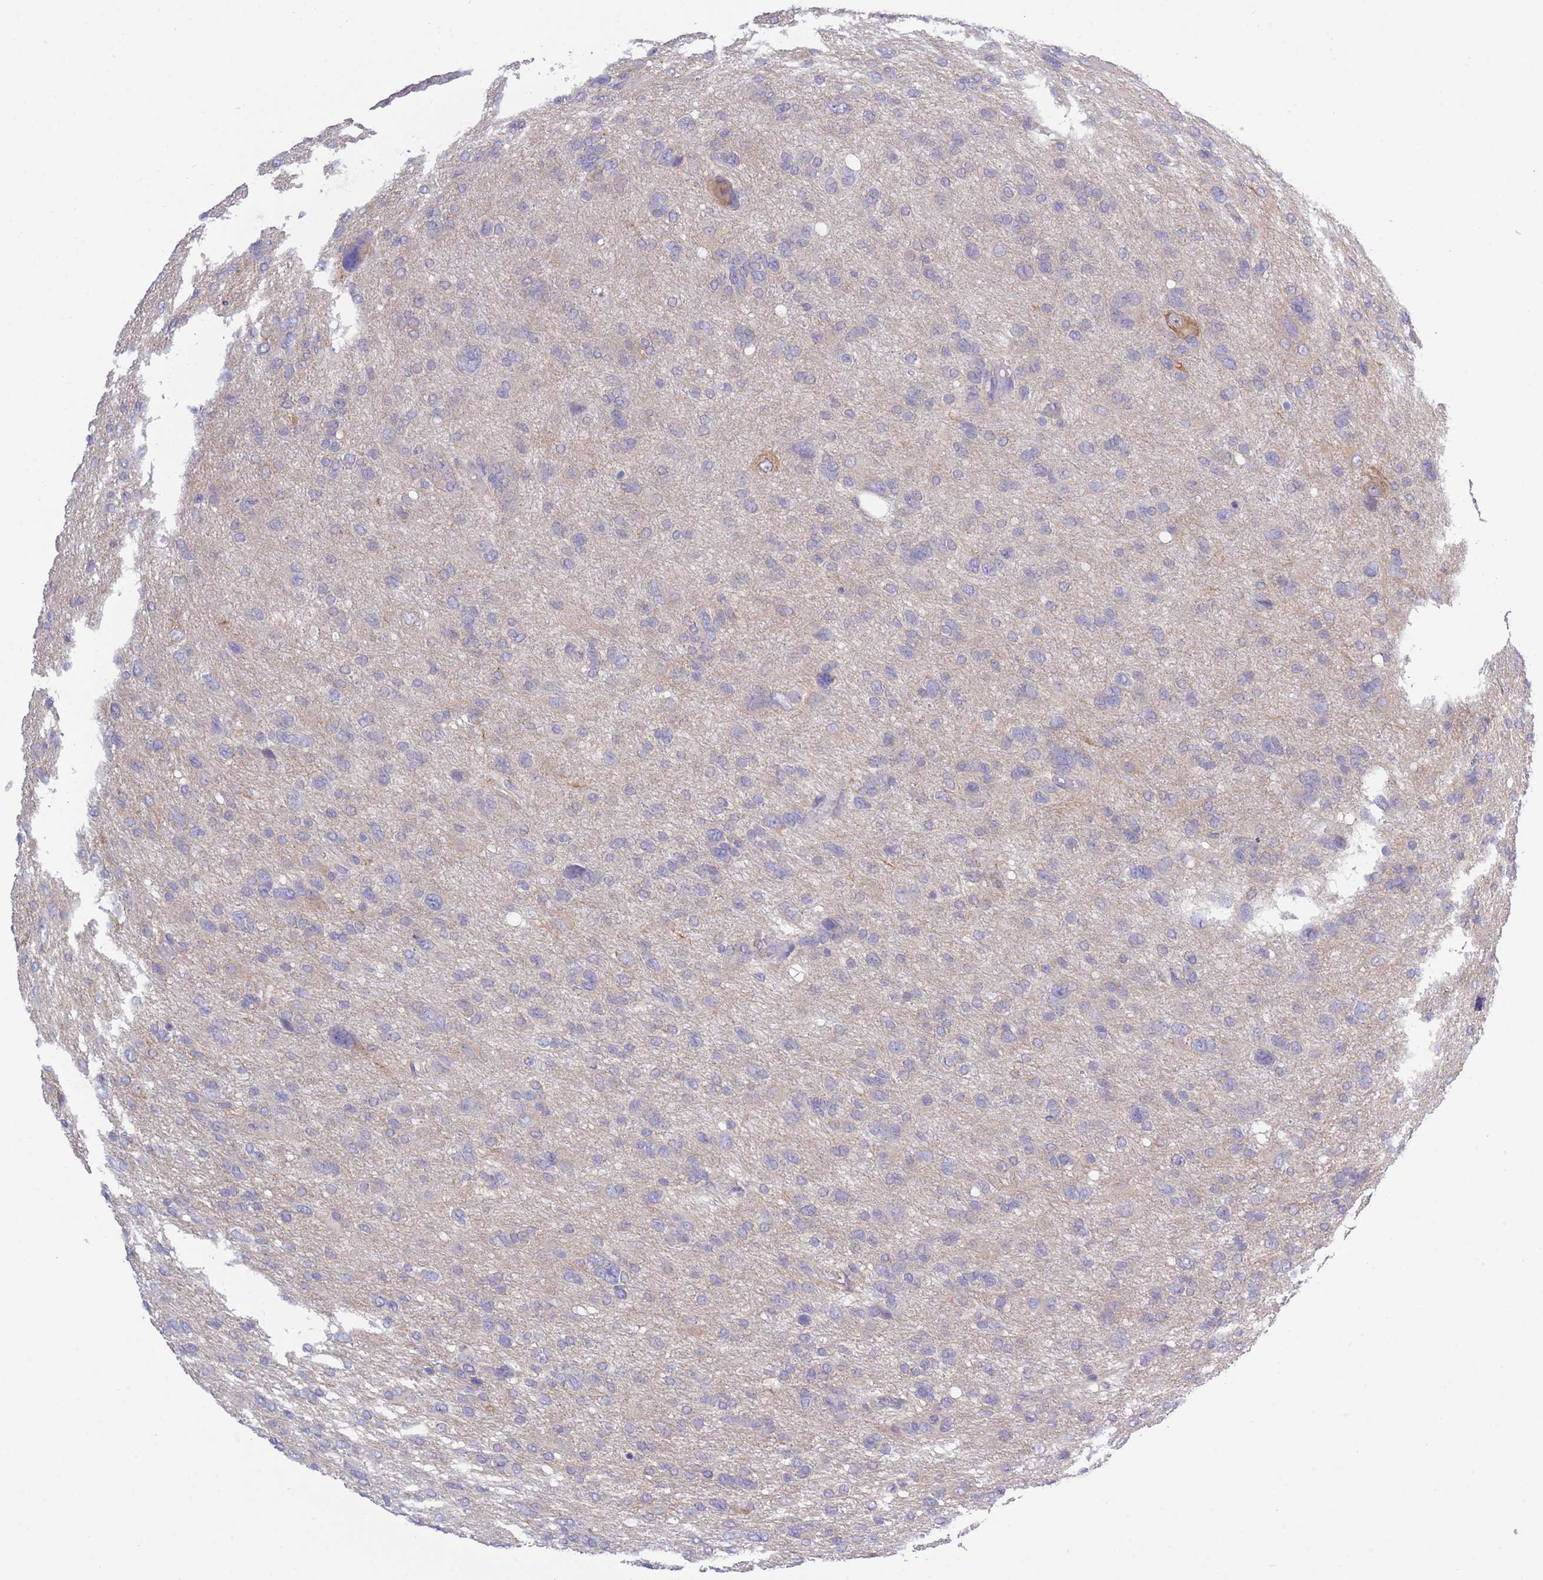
{"staining": {"intensity": "moderate", "quantity": "<25%", "location": "cytoplasmic/membranous"}, "tissue": "glioma", "cell_type": "Tumor cells", "image_type": "cancer", "snomed": [{"axis": "morphology", "description": "Glioma, malignant, High grade"}, {"axis": "topography", "description": "Brain"}], "caption": "The image shows staining of glioma, revealing moderate cytoplasmic/membranous protein staining (brown color) within tumor cells.", "gene": "COPG2", "patient": {"sex": "female", "age": 59}}